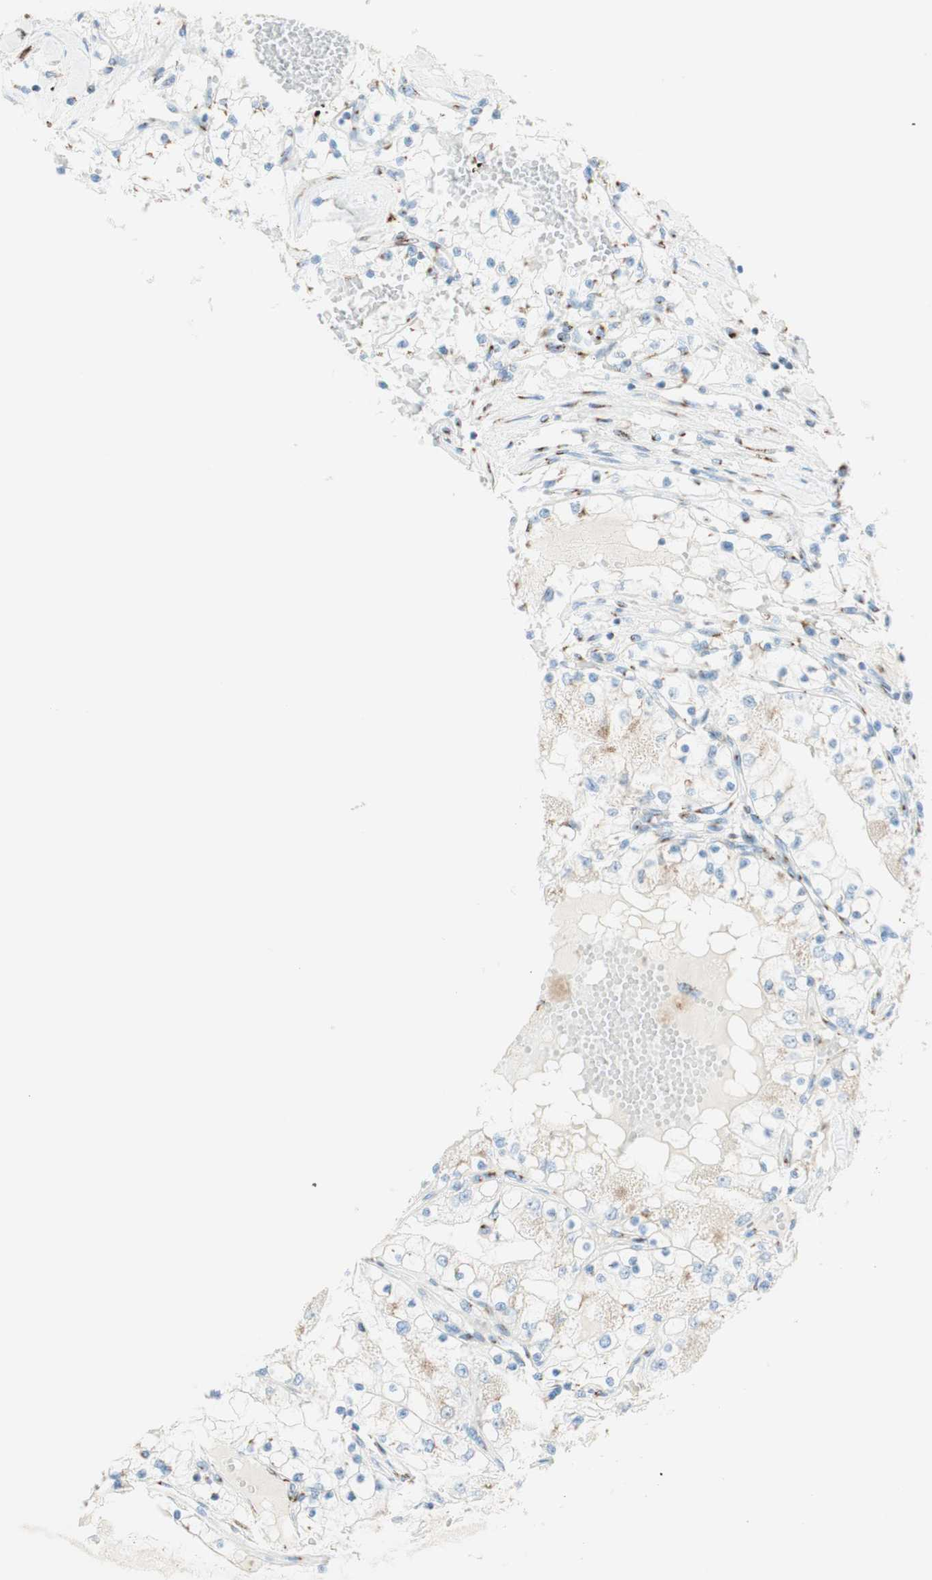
{"staining": {"intensity": "moderate", "quantity": "<25%", "location": "cytoplasmic/membranous"}, "tissue": "renal cancer", "cell_type": "Tumor cells", "image_type": "cancer", "snomed": [{"axis": "morphology", "description": "Adenocarcinoma, NOS"}, {"axis": "topography", "description": "Kidney"}], "caption": "Immunohistochemical staining of renal cancer (adenocarcinoma) displays low levels of moderate cytoplasmic/membranous protein expression in about <25% of tumor cells. The protein is shown in brown color, while the nuclei are stained blue.", "gene": "GOLGB1", "patient": {"sex": "male", "age": 68}}